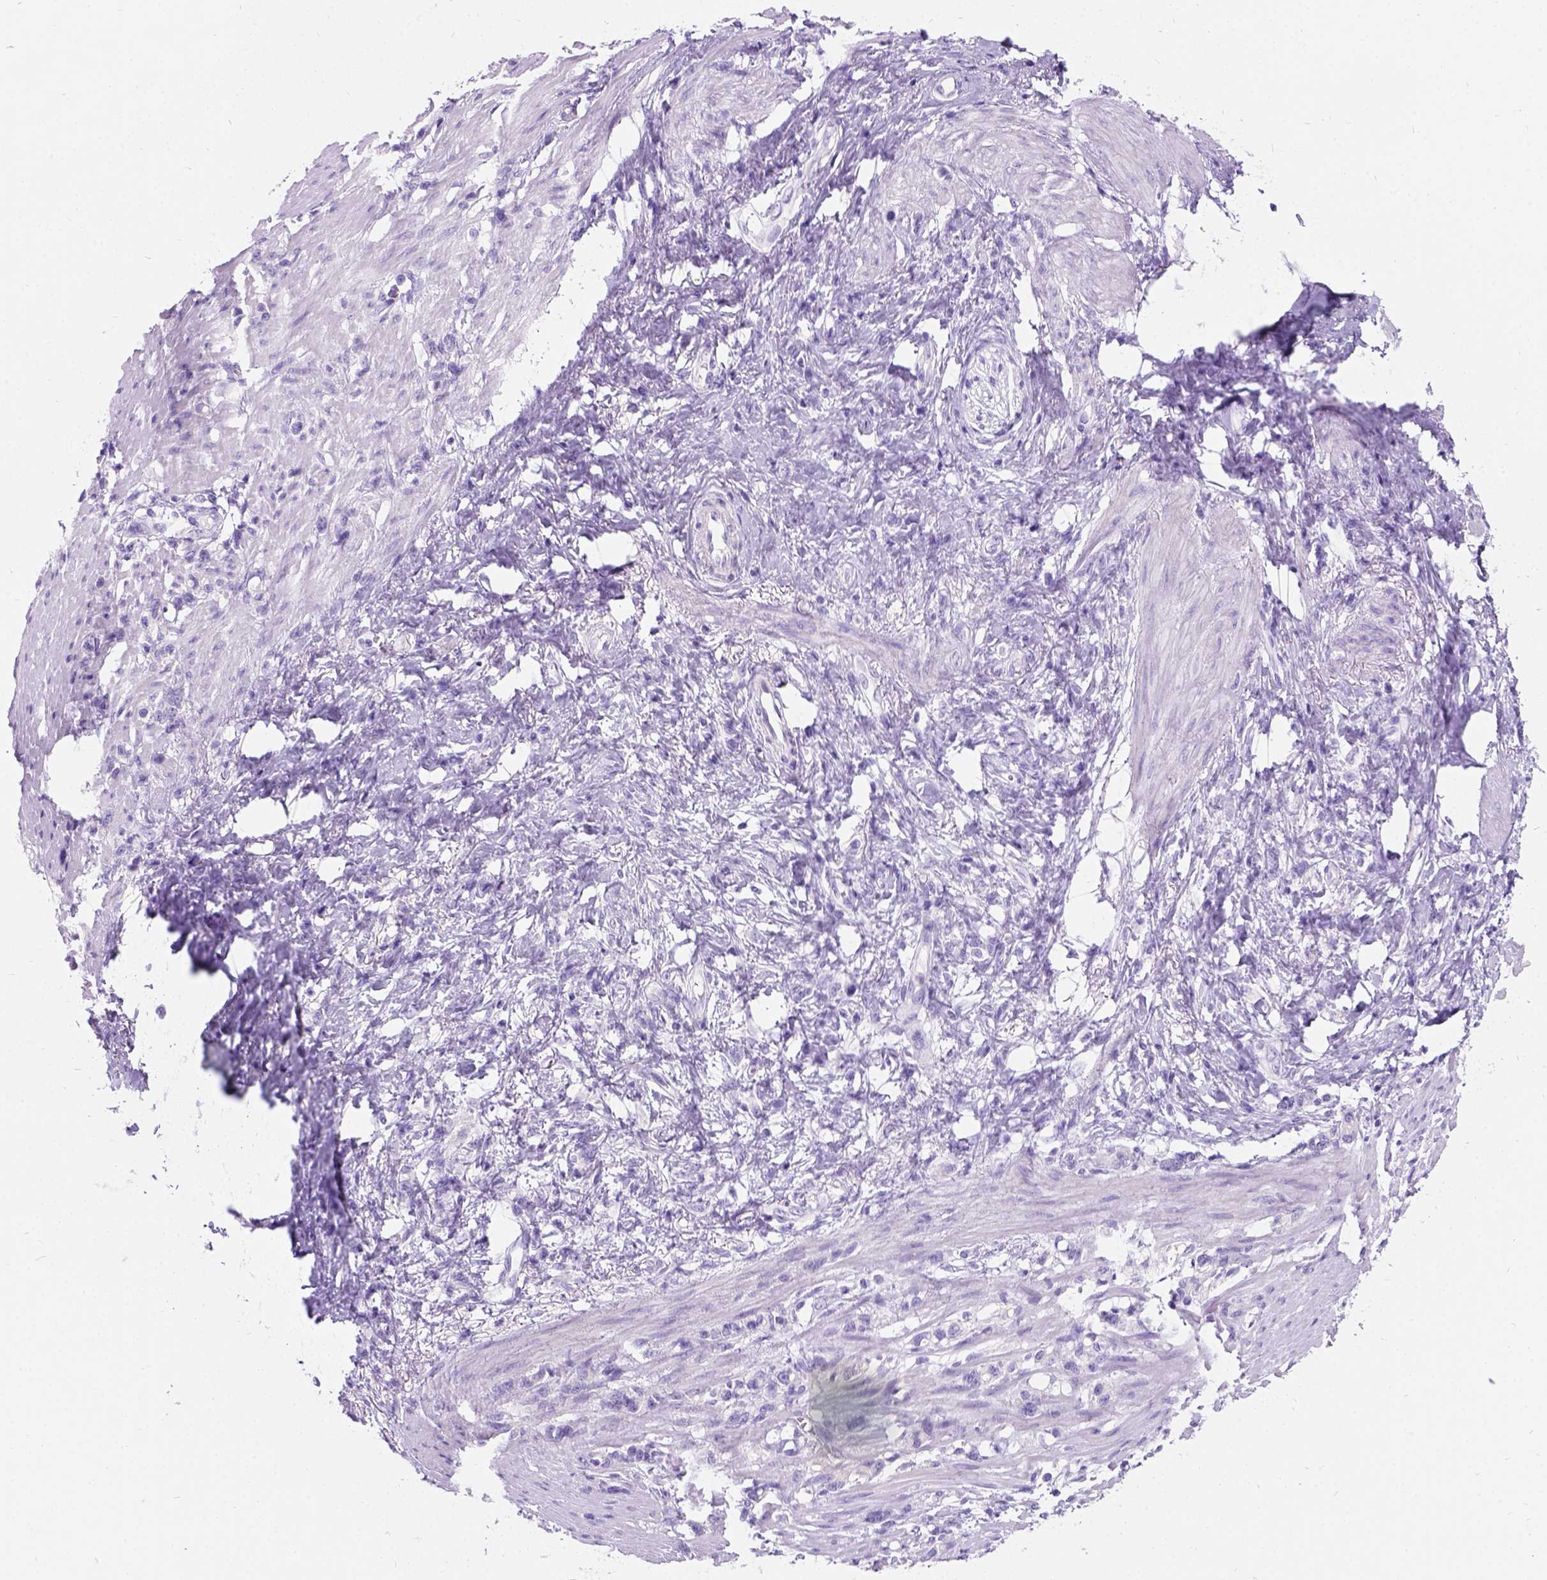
{"staining": {"intensity": "negative", "quantity": "none", "location": "none"}, "tissue": "stomach cancer", "cell_type": "Tumor cells", "image_type": "cancer", "snomed": [{"axis": "morphology", "description": "Adenocarcinoma, NOS"}, {"axis": "topography", "description": "Stomach"}], "caption": "A micrograph of human stomach cancer is negative for staining in tumor cells.", "gene": "C7orf57", "patient": {"sex": "female", "age": 84}}